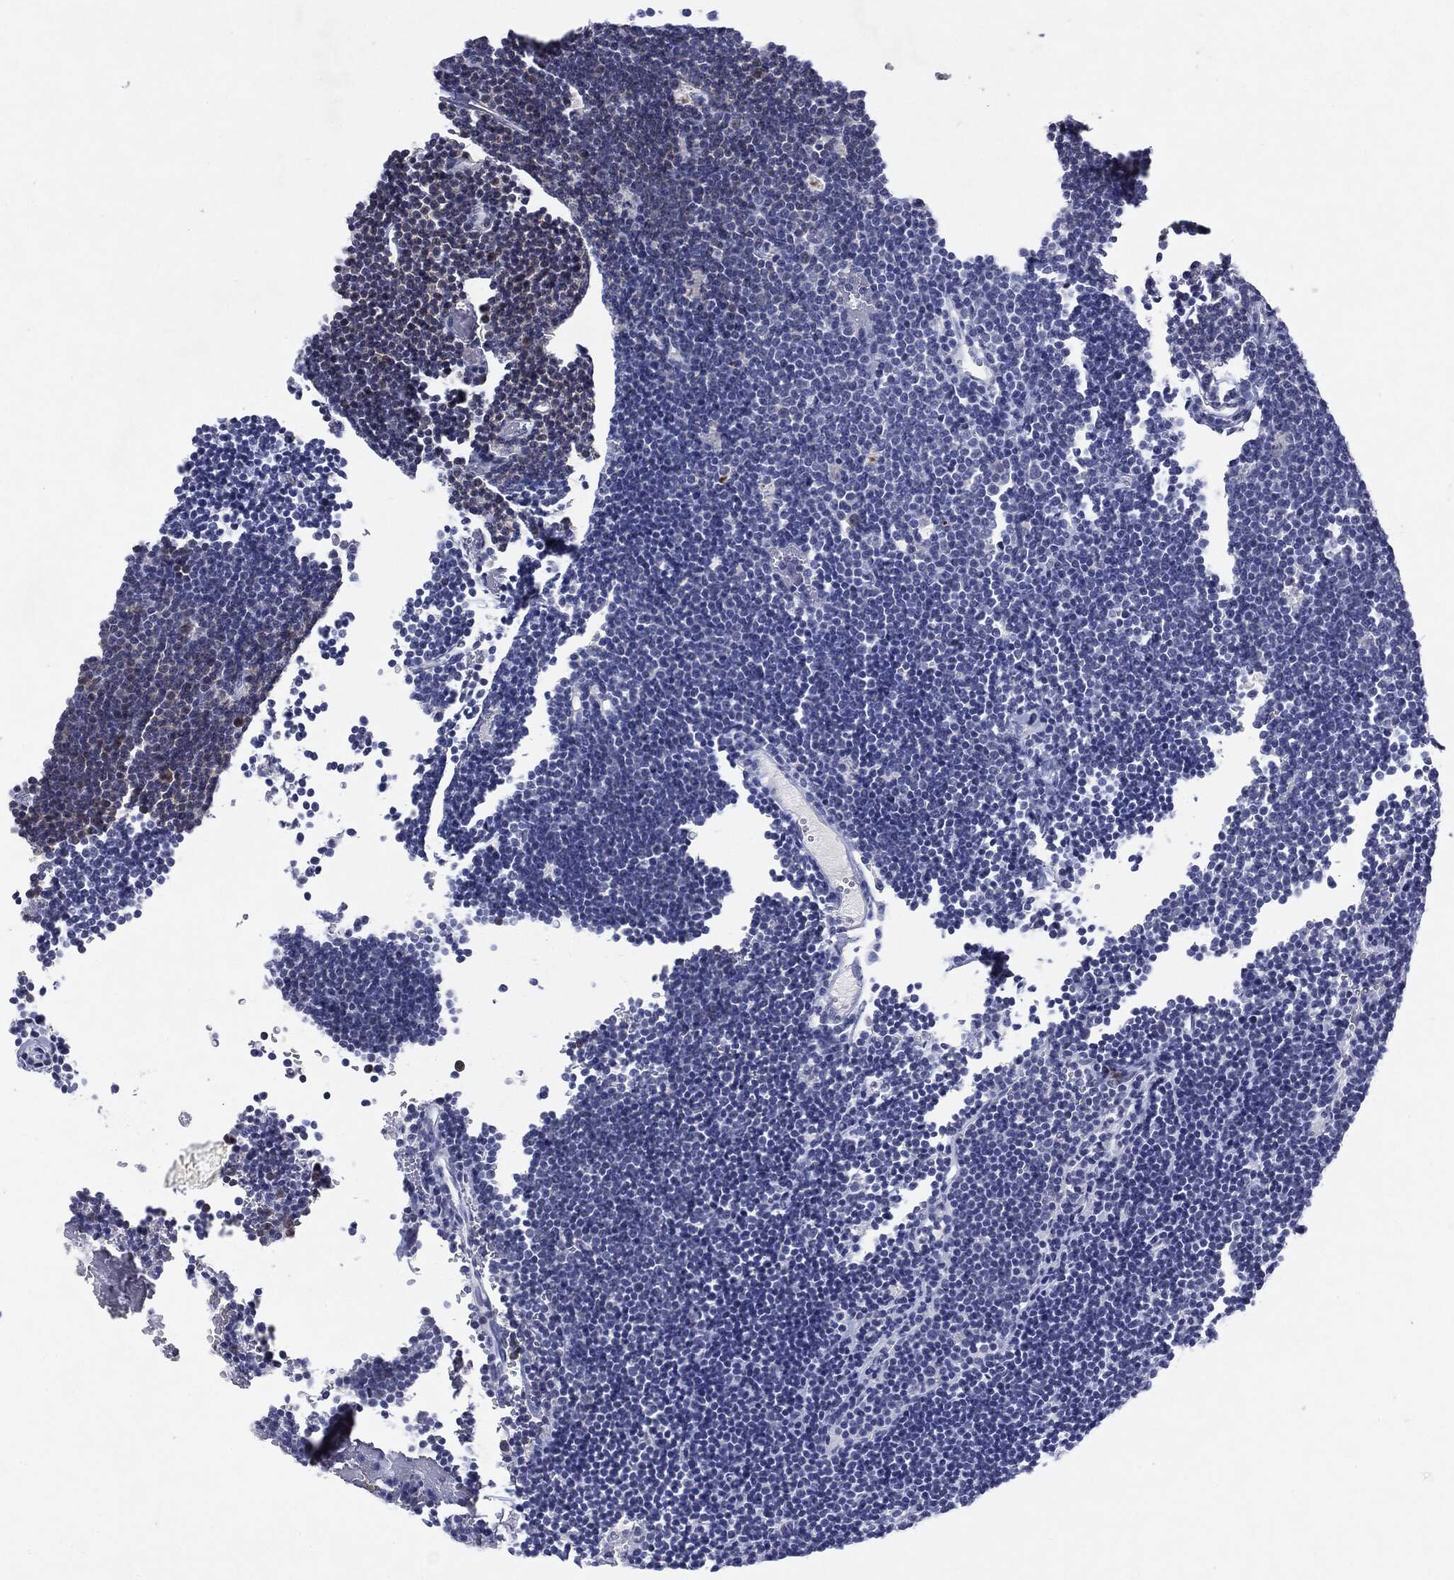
{"staining": {"intensity": "negative", "quantity": "none", "location": "none"}, "tissue": "lymphoma", "cell_type": "Tumor cells", "image_type": "cancer", "snomed": [{"axis": "morphology", "description": "Malignant lymphoma, non-Hodgkin's type, Low grade"}, {"axis": "topography", "description": "Brain"}], "caption": "Immunohistochemistry photomicrograph of human lymphoma stained for a protein (brown), which exhibits no positivity in tumor cells. (DAB immunohistochemistry (IHC) visualized using brightfield microscopy, high magnification).", "gene": "KIF2C", "patient": {"sex": "female", "age": 66}}